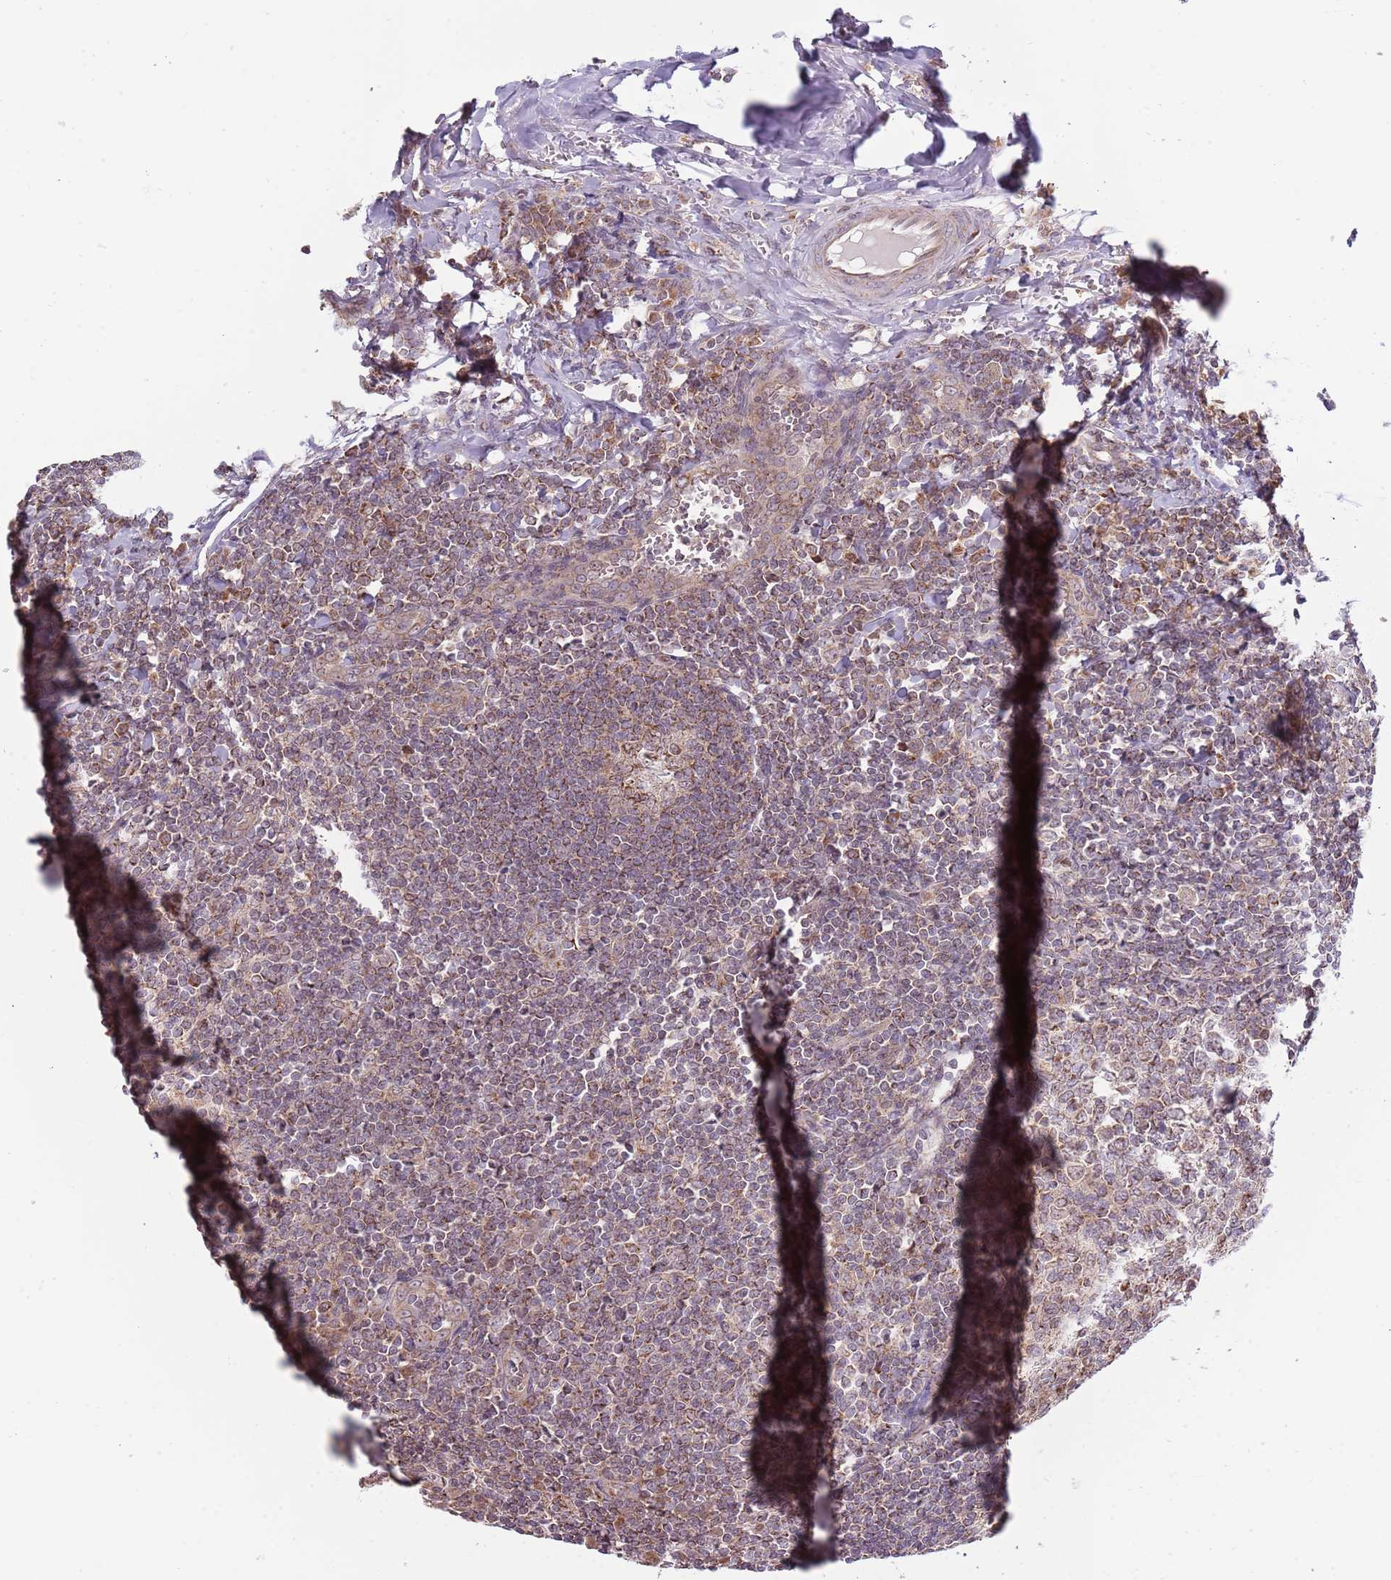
{"staining": {"intensity": "weak", "quantity": ">75%", "location": "cytoplasmic/membranous"}, "tissue": "tonsil", "cell_type": "Non-germinal center cells", "image_type": "normal", "snomed": [{"axis": "morphology", "description": "Normal tissue, NOS"}, {"axis": "topography", "description": "Tonsil"}], "caption": "This is an image of immunohistochemistry staining of unremarkable tonsil, which shows weak positivity in the cytoplasmic/membranous of non-germinal center cells.", "gene": "RNF181", "patient": {"sex": "male", "age": 27}}